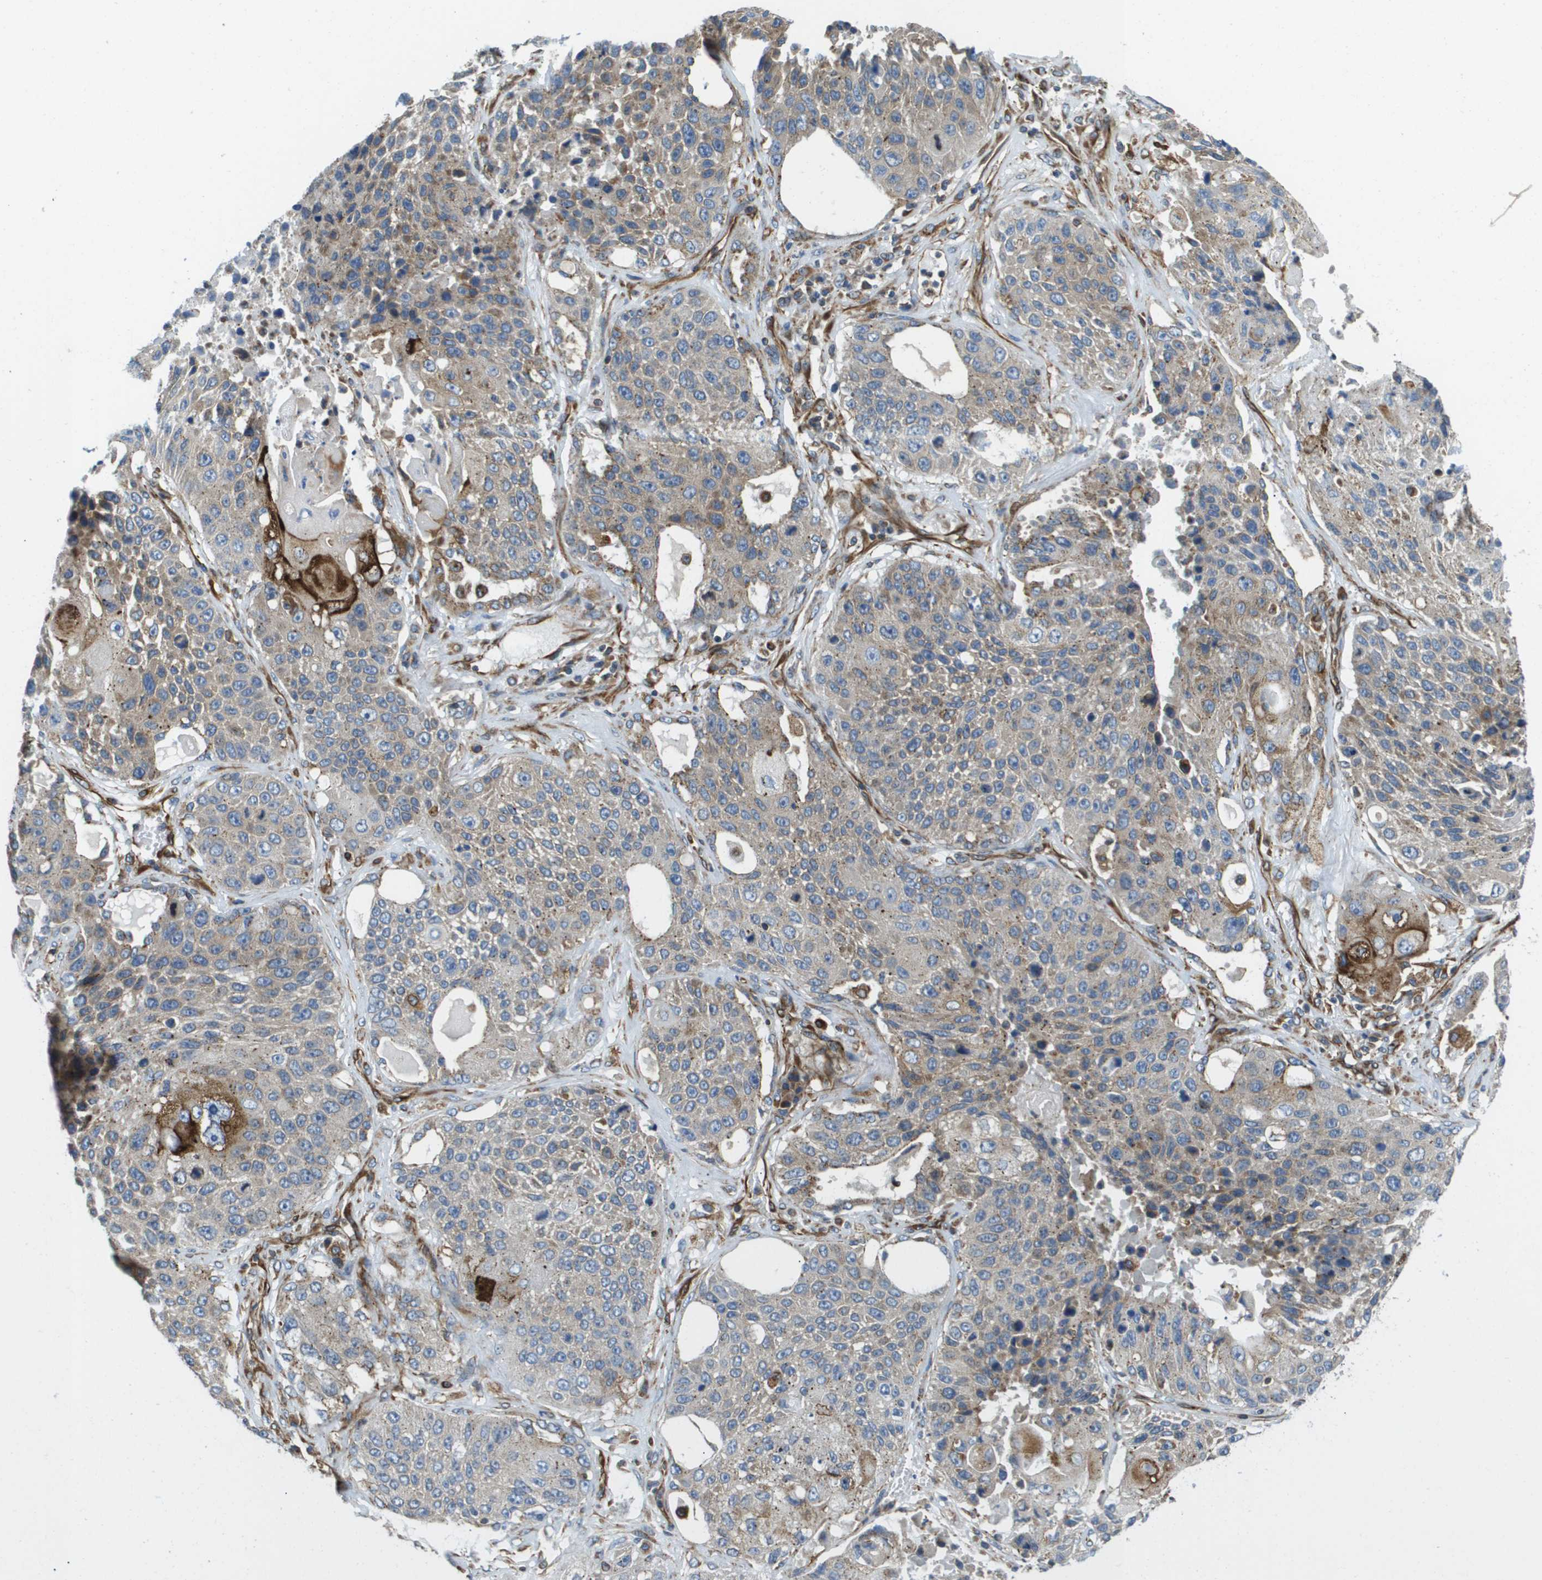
{"staining": {"intensity": "weak", "quantity": ">75%", "location": "cytoplasmic/membranous"}, "tissue": "lung cancer", "cell_type": "Tumor cells", "image_type": "cancer", "snomed": [{"axis": "morphology", "description": "Squamous cell carcinoma, NOS"}, {"axis": "topography", "description": "Lung"}], "caption": "DAB (3,3'-diaminobenzidine) immunohistochemical staining of lung cancer (squamous cell carcinoma) shows weak cytoplasmic/membranous protein positivity in approximately >75% of tumor cells.", "gene": "HSD17B12", "patient": {"sex": "male", "age": 61}}